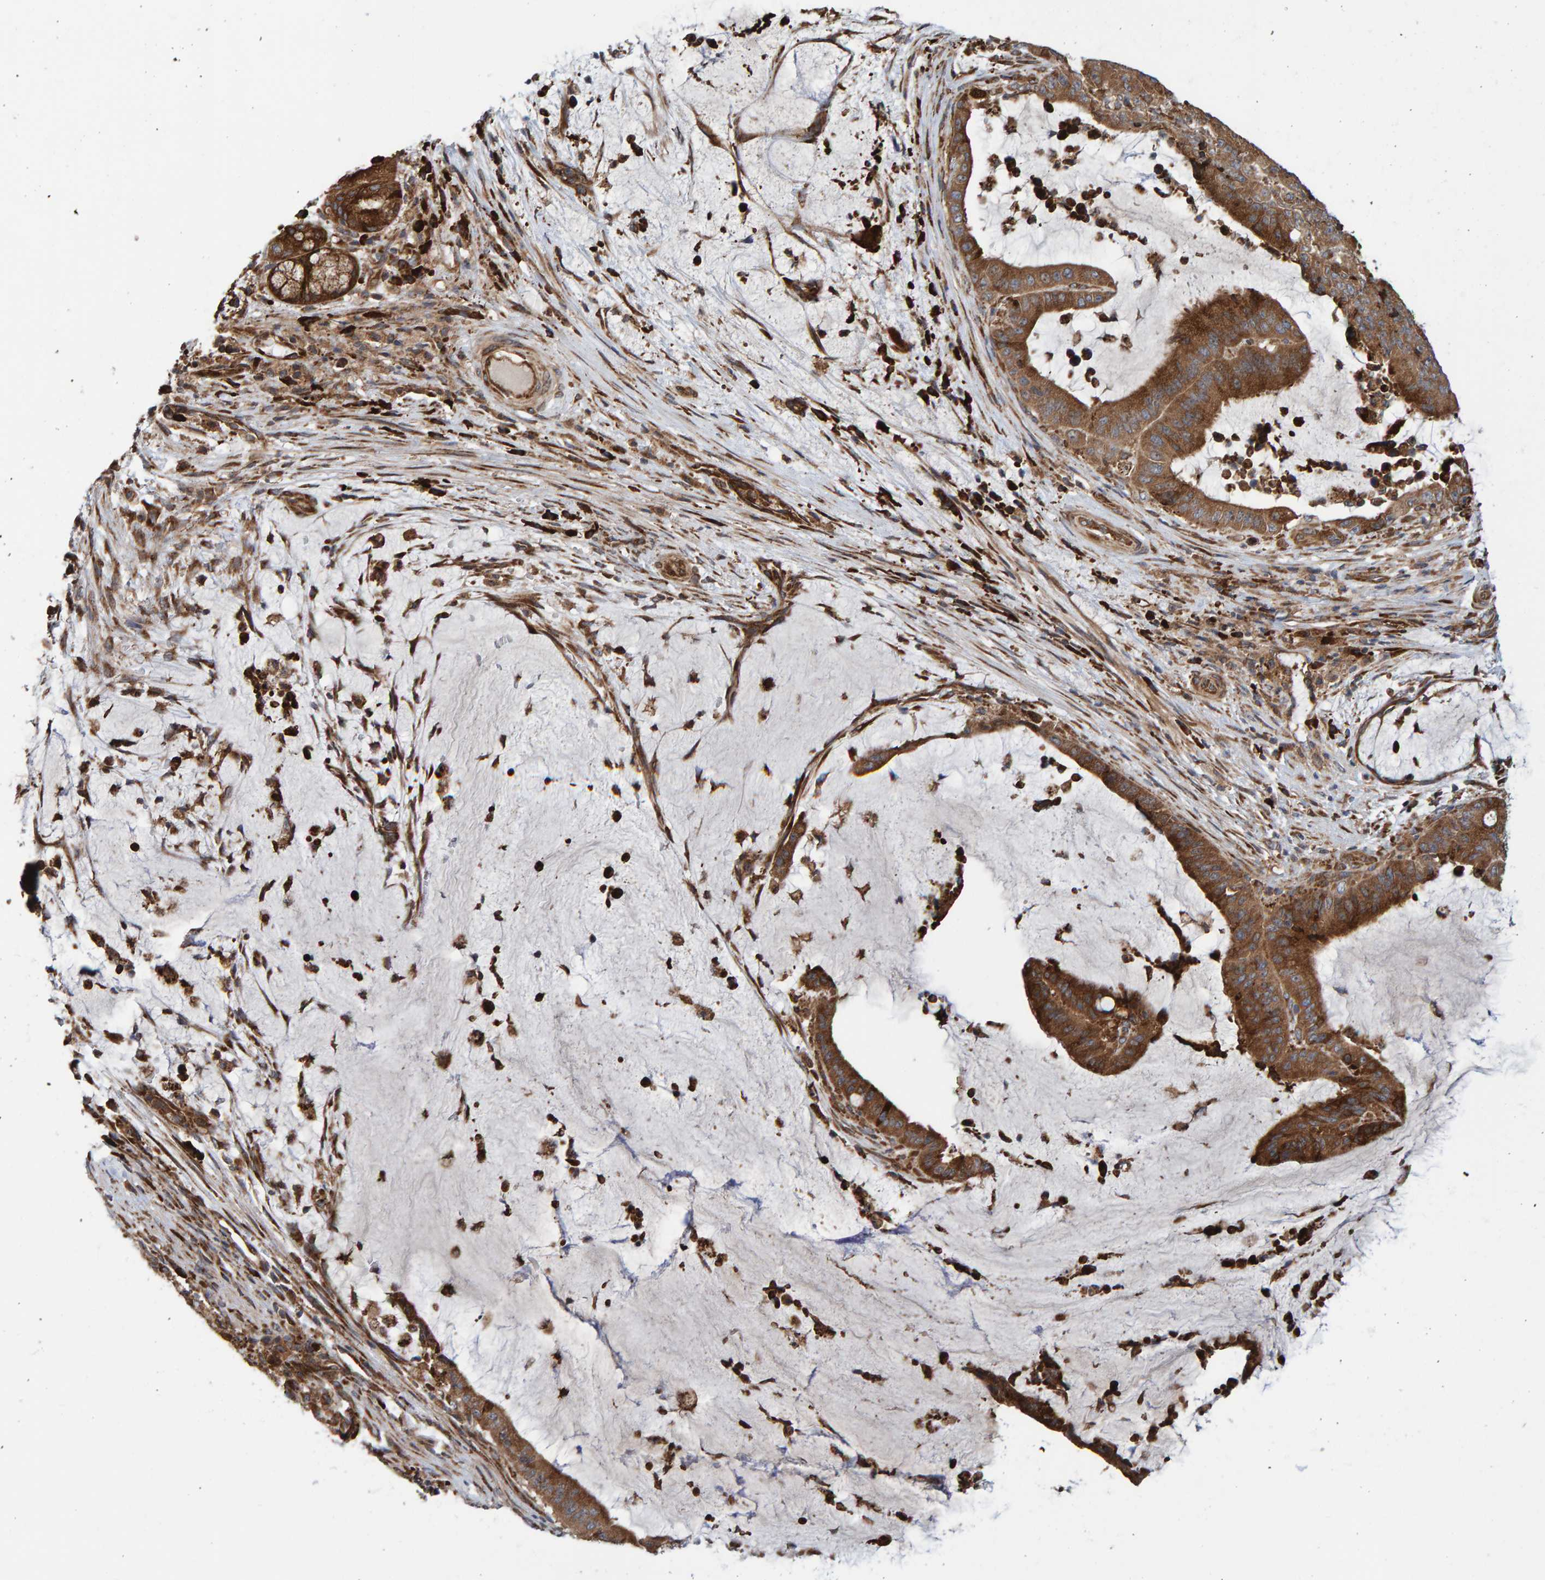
{"staining": {"intensity": "moderate", "quantity": ">75%", "location": "cytoplasmic/membranous"}, "tissue": "liver cancer", "cell_type": "Tumor cells", "image_type": "cancer", "snomed": [{"axis": "morphology", "description": "Normal tissue, NOS"}, {"axis": "morphology", "description": "Cholangiocarcinoma"}, {"axis": "topography", "description": "Liver"}, {"axis": "topography", "description": "Peripheral nerve tissue"}], "caption": "The micrograph exhibits staining of liver cancer, revealing moderate cytoplasmic/membranous protein staining (brown color) within tumor cells.", "gene": "KIAA0753", "patient": {"sex": "female", "age": 73}}